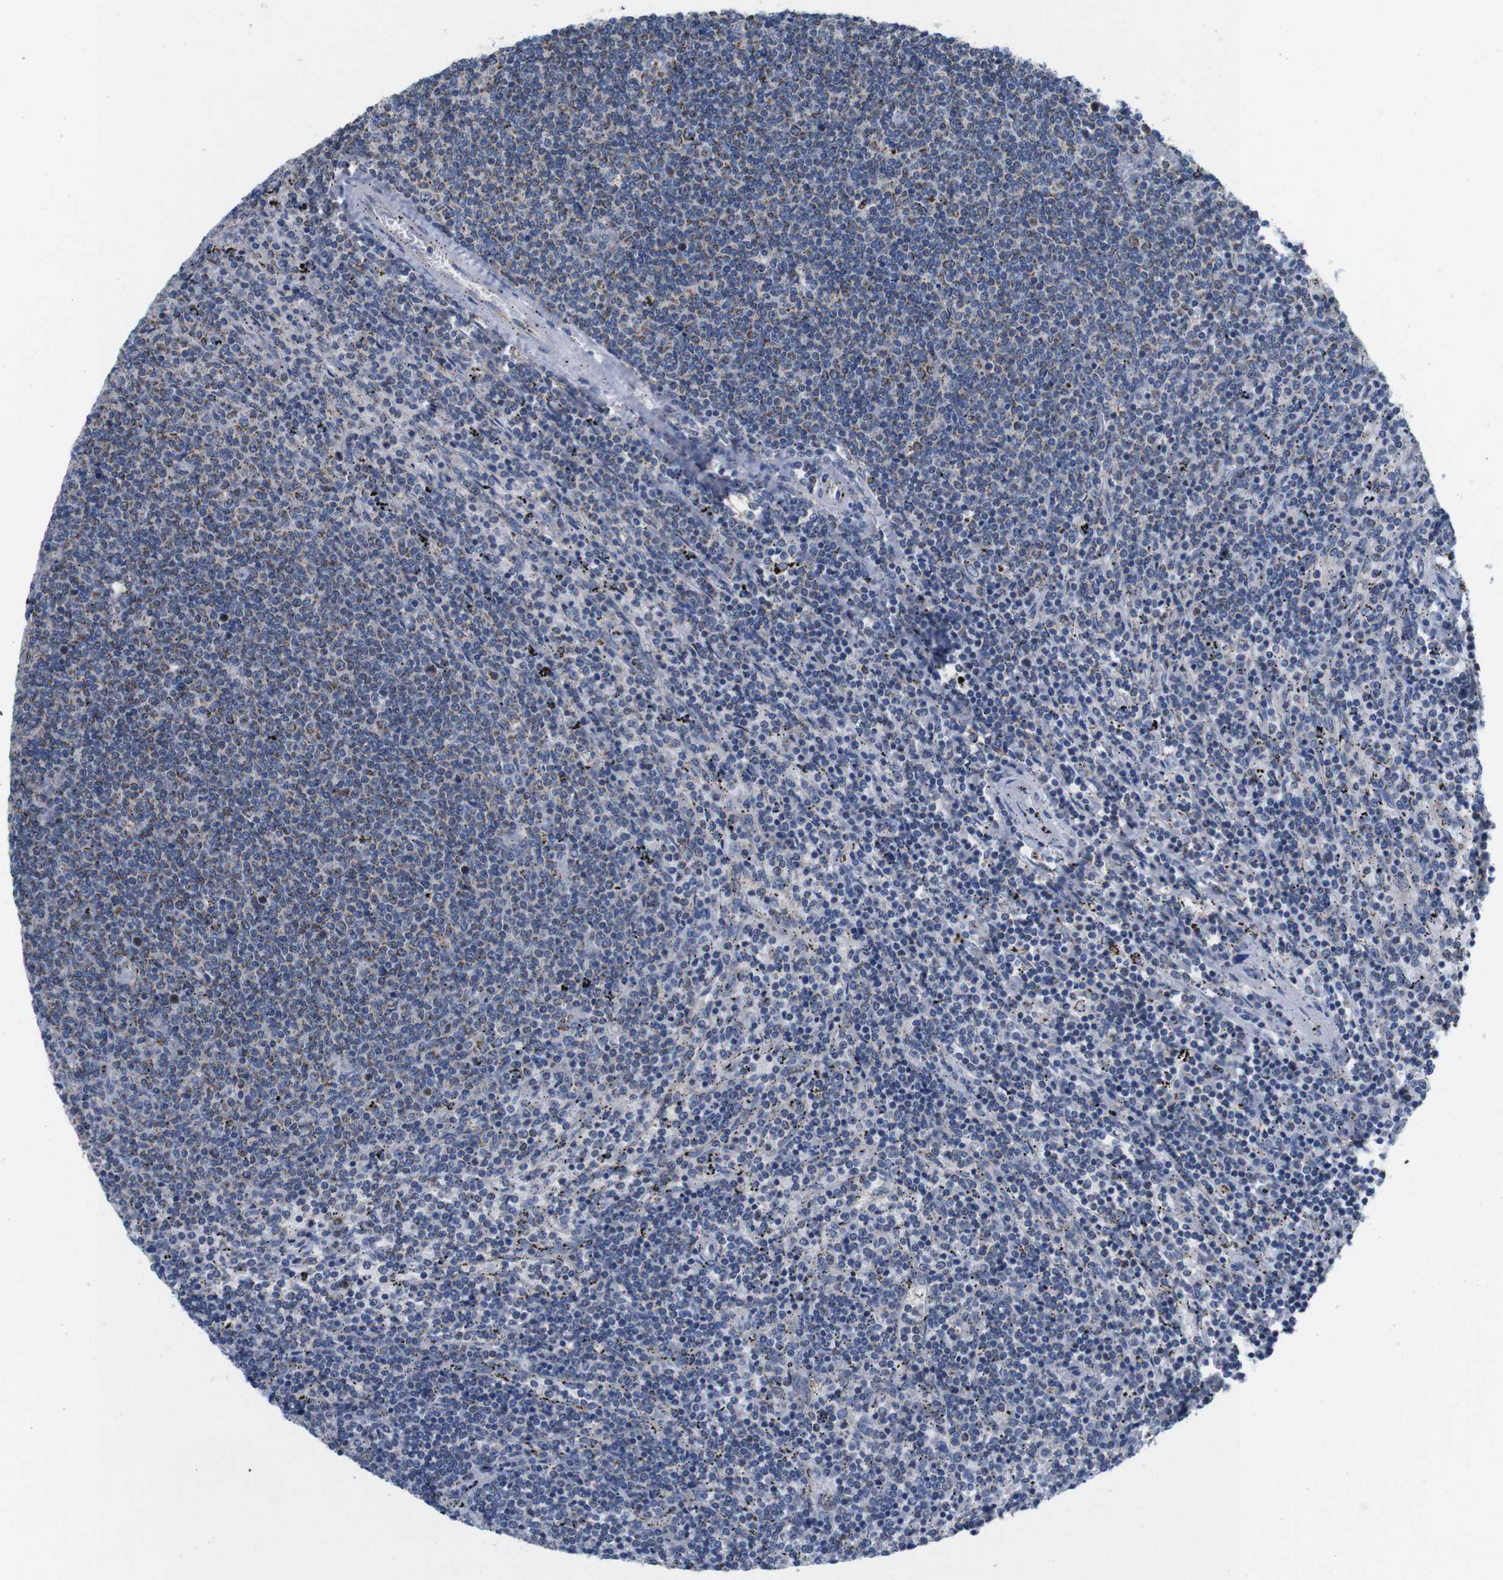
{"staining": {"intensity": "moderate", "quantity": "25%-75%", "location": "cytoplasmic/membranous"}, "tissue": "lymphoma", "cell_type": "Tumor cells", "image_type": "cancer", "snomed": [{"axis": "morphology", "description": "Malignant lymphoma, non-Hodgkin's type, Low grade"}, {"axis": "topography", "description": "Spleen"}], "caption": "Lymphoma stained with a protein marker reveals moderate staining in tumor cells.", "gene": "F2RL1", "patient": {"sex": "female", "age": 50}}